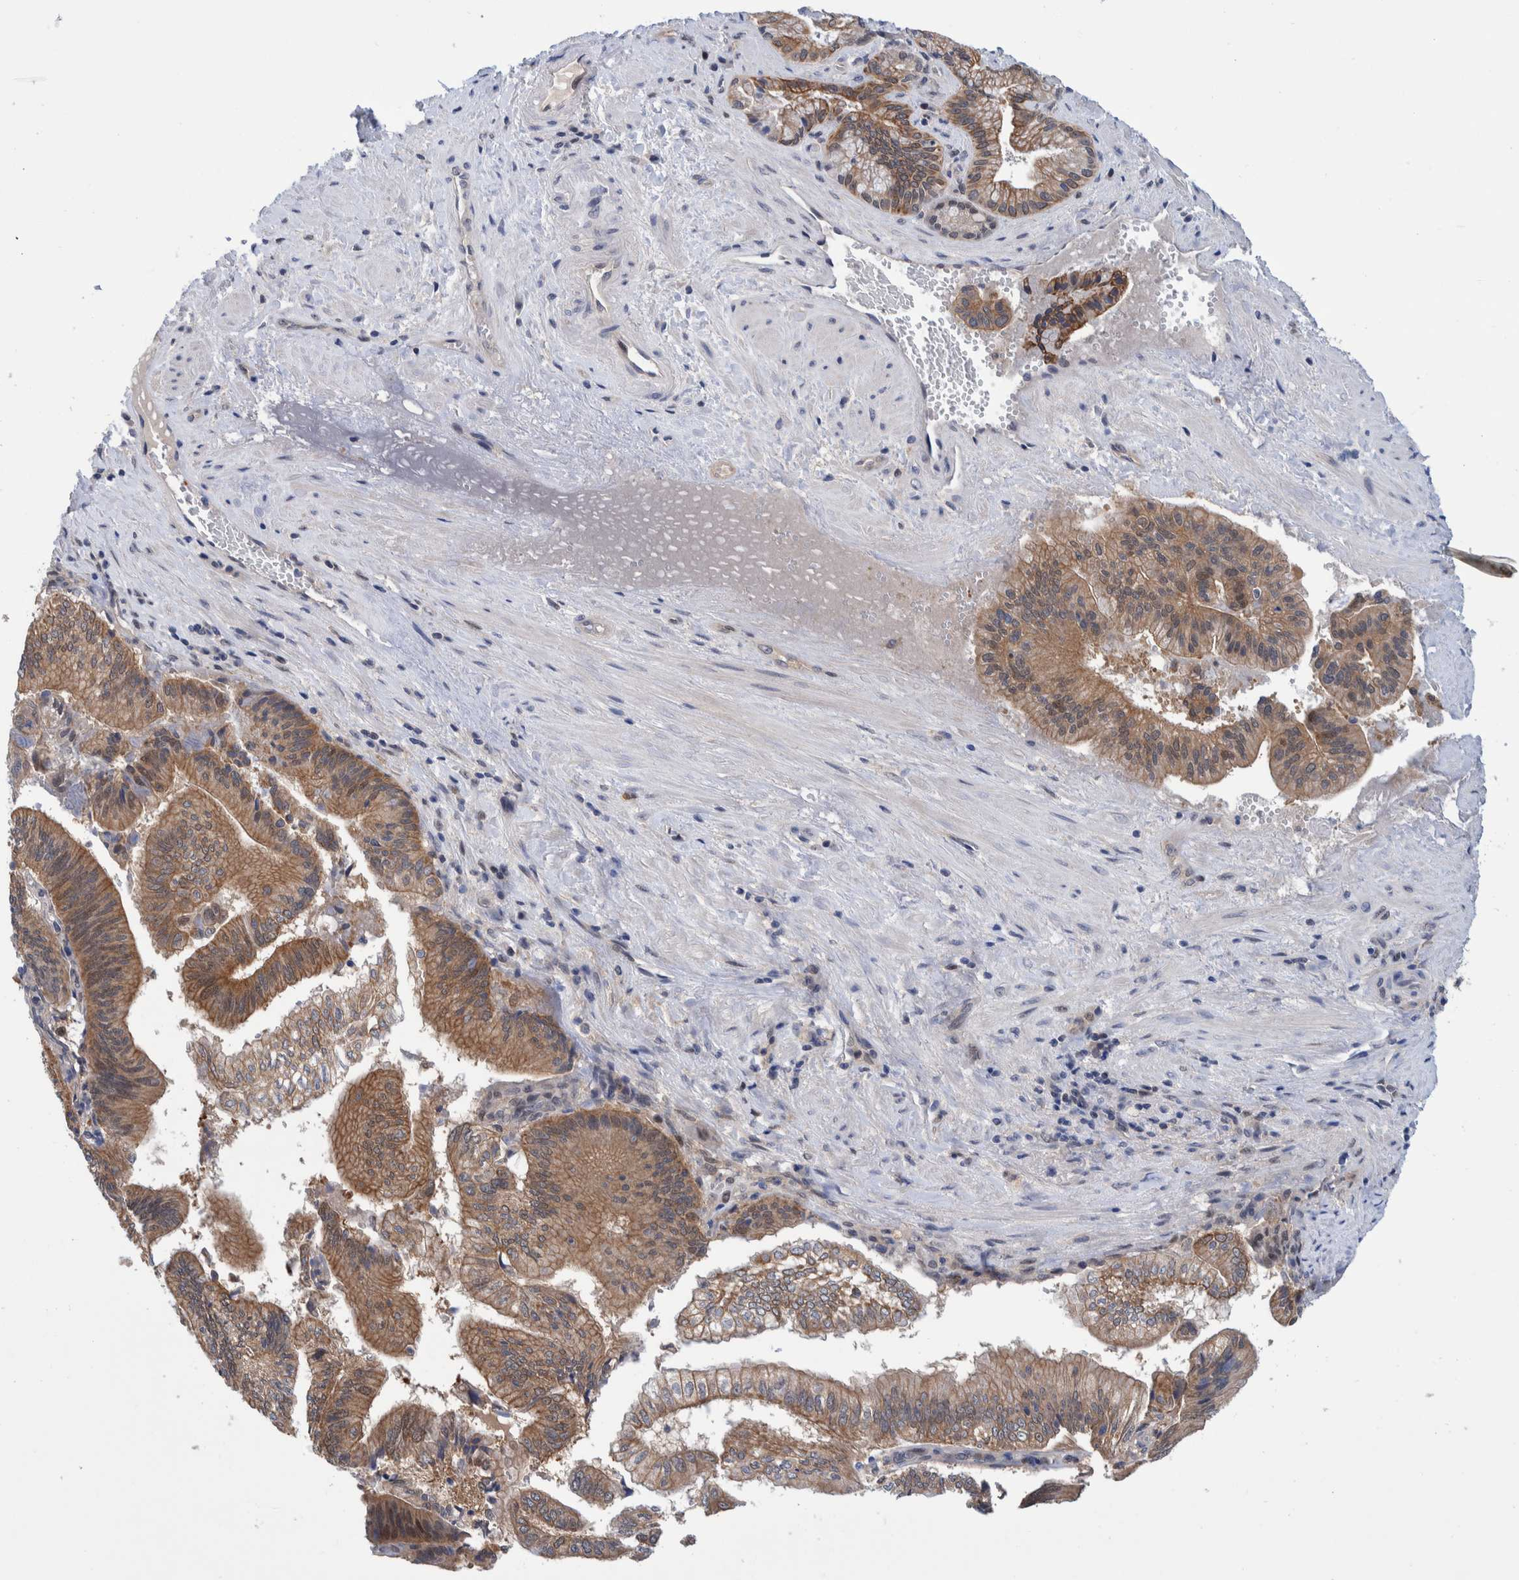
{"staining": {"intensity": "moderate", "quantity": ">75%", "location": "cytoplasmic/membranous,nuclear"}, "tissue": "pancreatic cancer", "cell_type": "Tumor cells", "image_type": "cancer", "snomed": [{"axis": "morphology", "description": "Adenocarcinoma, NOS"}, {"axis": "topography", "description": "Pancreas"}], "caption": "Tumor cells show medium levels of moderate cytoplasmic/membranous and nuclear positivity in about >75% of cells in human pancreatic cancer. The protein is shown in brown color, while the nuclei are stained blue.", "gene": "PFAS", "patient": {"sex": "male", "age": 82}}